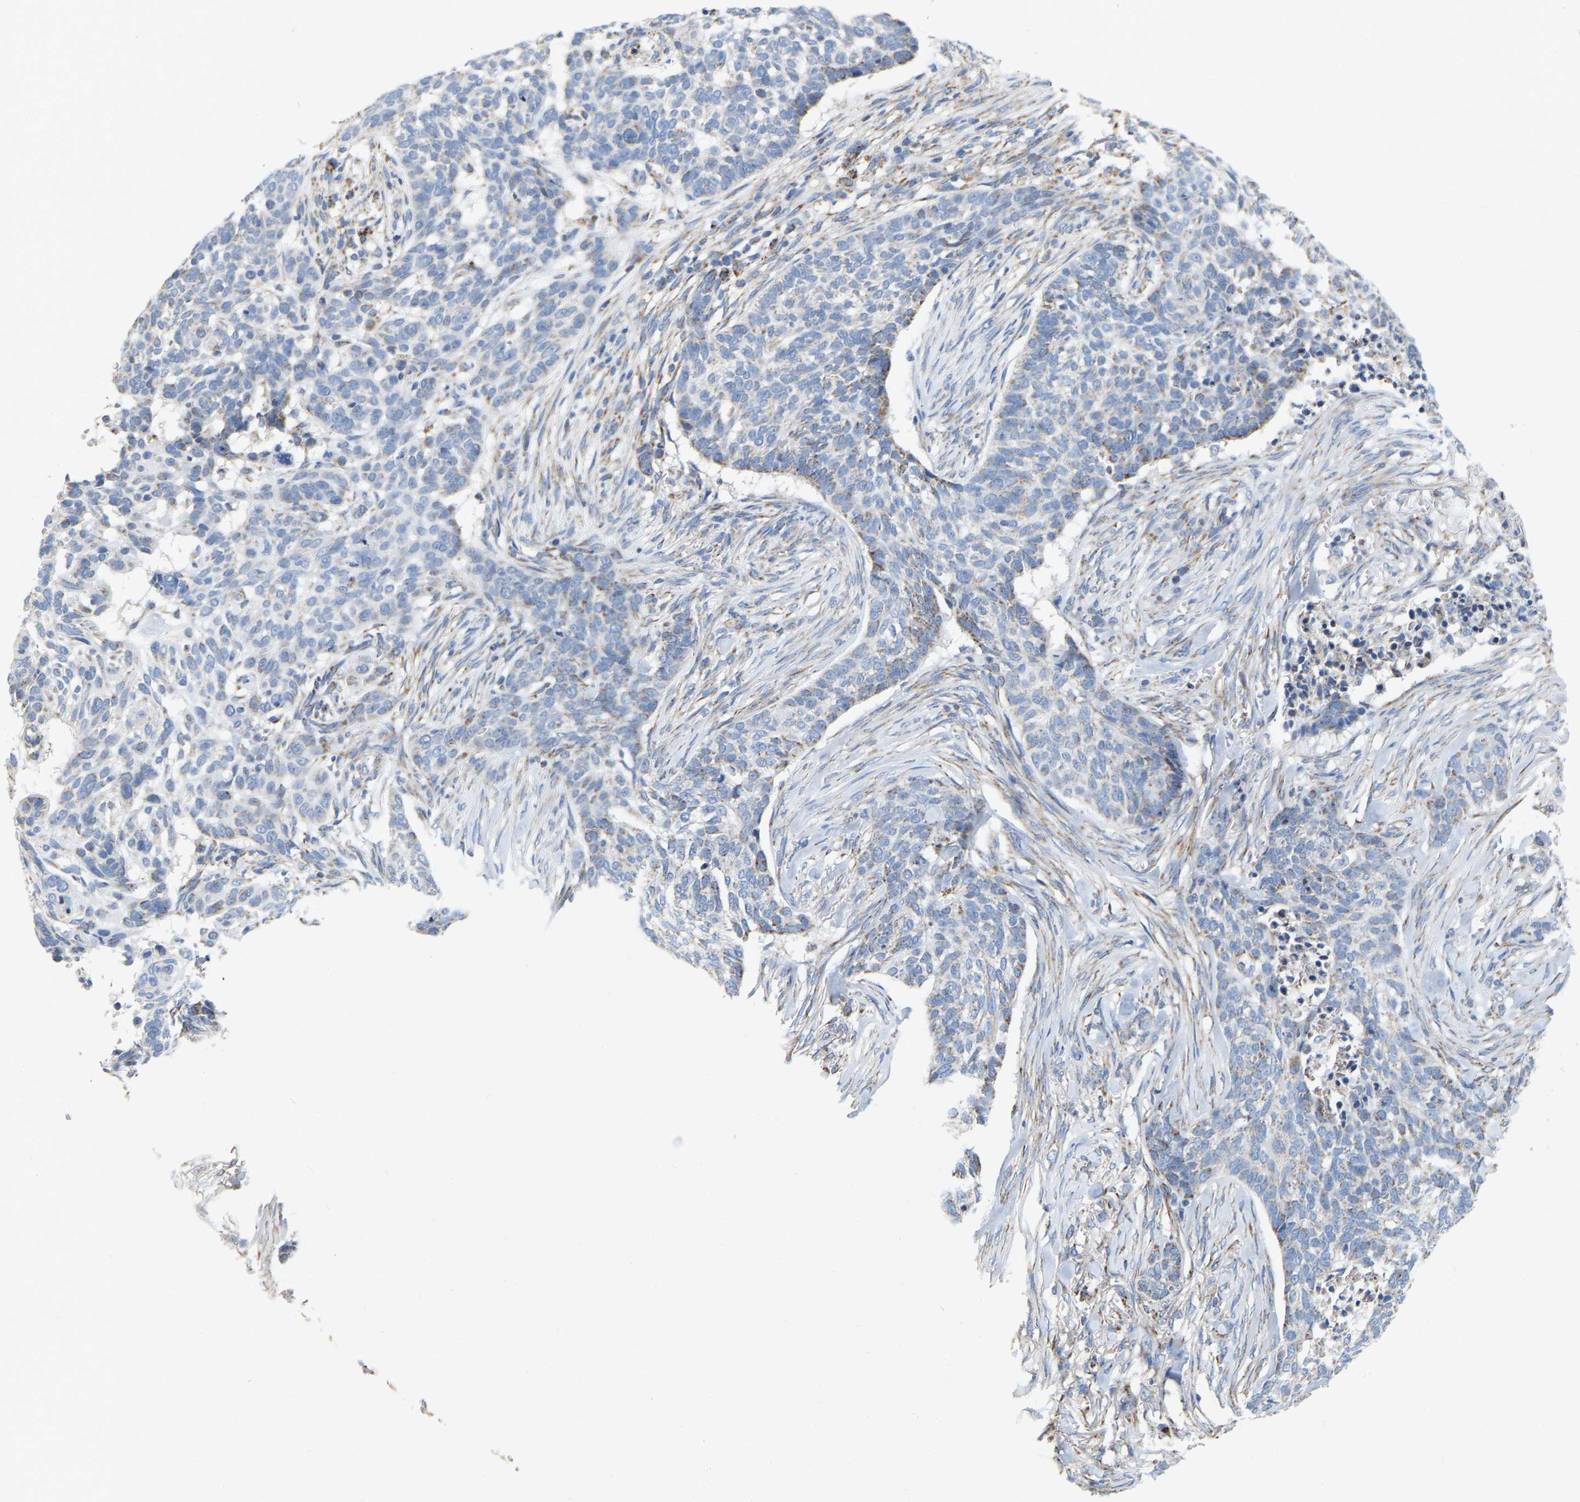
{"staining": {"intensity": "weak", "quantity": "<25%", "location": "cytoplasmic/membranous"}, "tissue": "skin cancer", "cell_type": "Tumor cells", "image_type": "cancer", "snomed": [{"axis": "morphology", "description": "Basal cell carcinoma"}, {"axis": "topography", "description": "Skin"}], "caption": "Immunohistochemistry of skin cancer exhibits no staining in tumor cells.", "gene": "CBLB", "patient": {"sex": "male", "age": 85}}